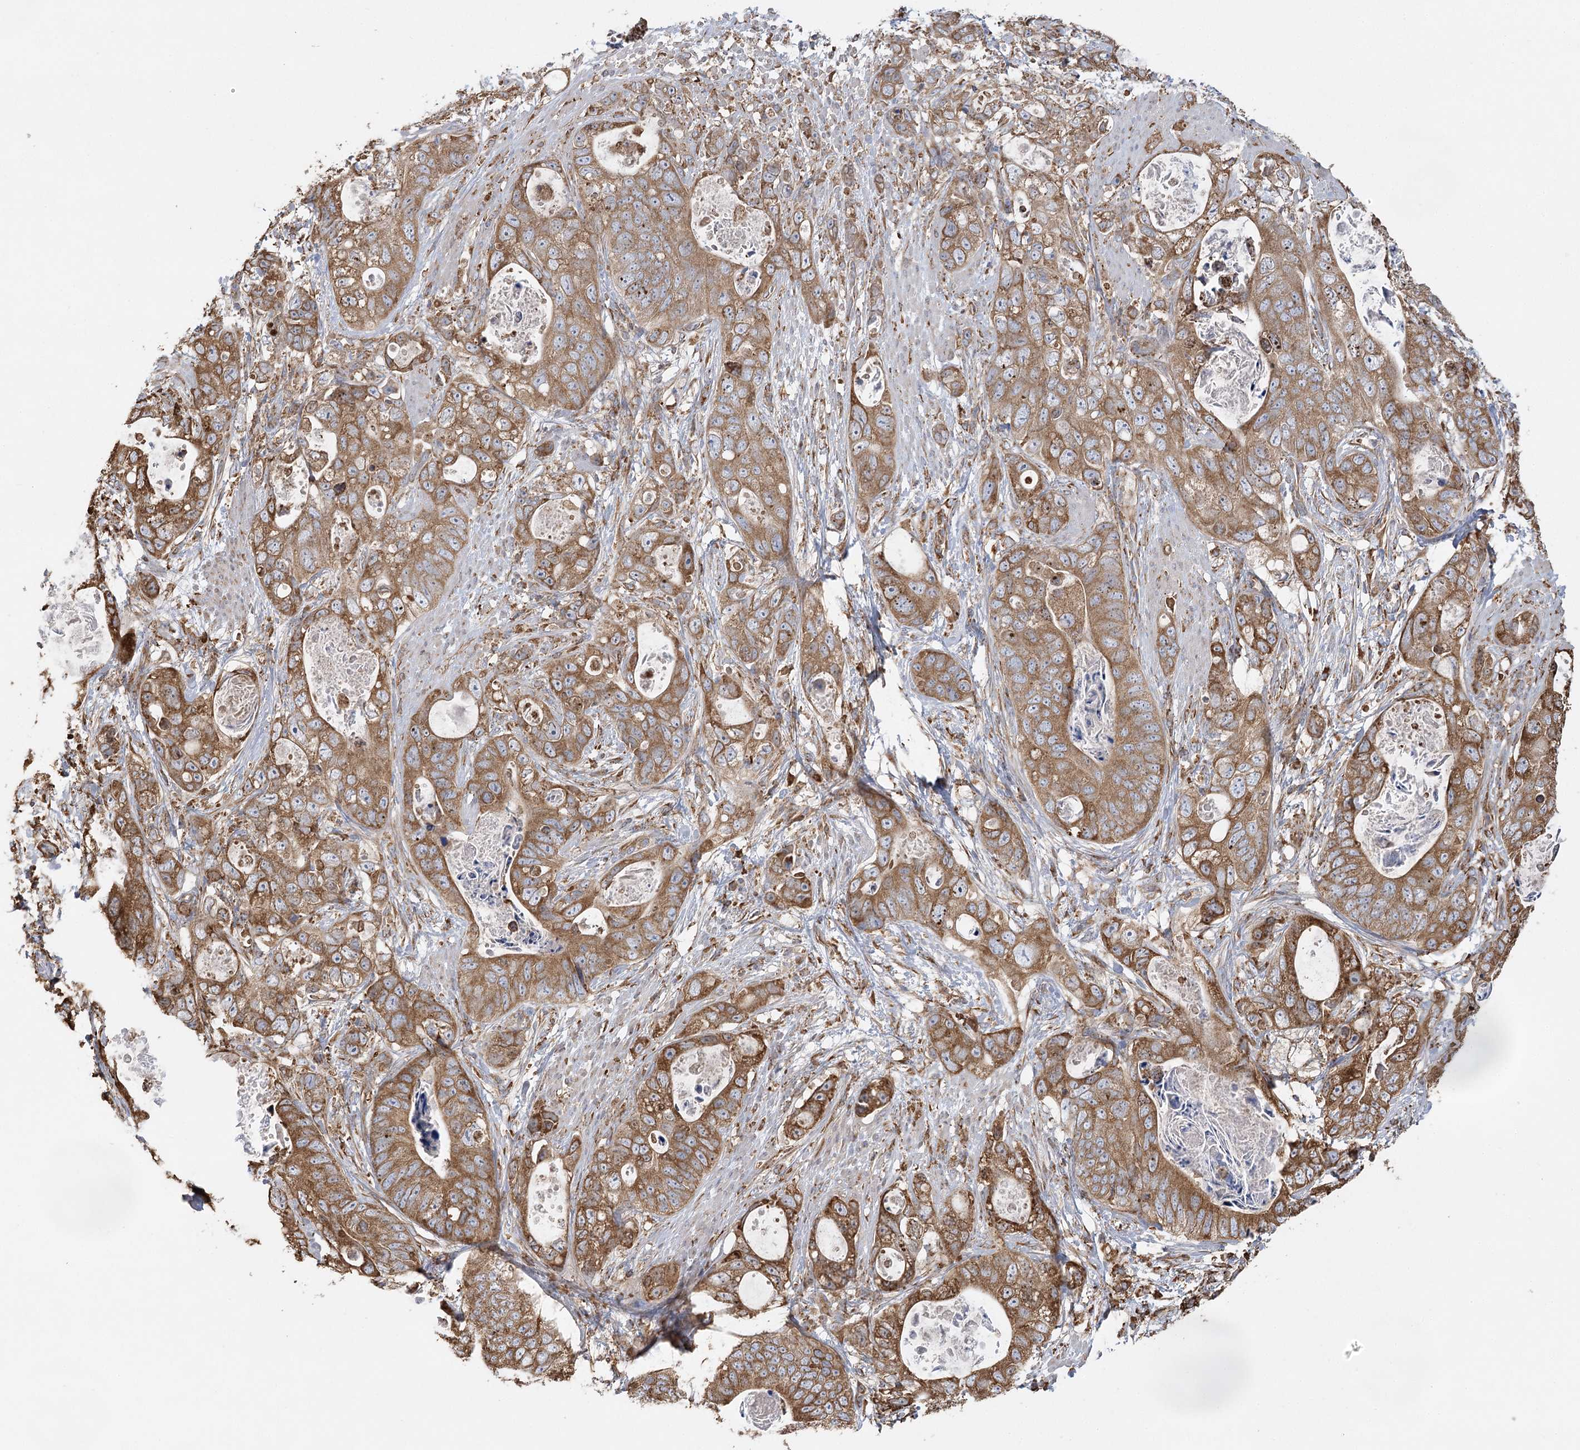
{"staining": {"intensity": "moderate", "quantity": ">75%", "location": "cytoplasmic/membranous"}, "tissue": "stomach cancer", "cell_type": "Tumor cells", "image_type": "cancer", "snomed": [{"axis": "morphology", "description": "Adenocarcinoma, NOS"}, {"axis": "topography", "description": "Stomach"}], "caption": "Approximately >75% of tumor cells in stomach cancer (adenocarcinoma) show moderate cytoplasmic/membranous protein expression as visualized by brown immunohistochemical staining.", "gene": "ACAP2", "patient": {"sex": "female", "age": 89}}